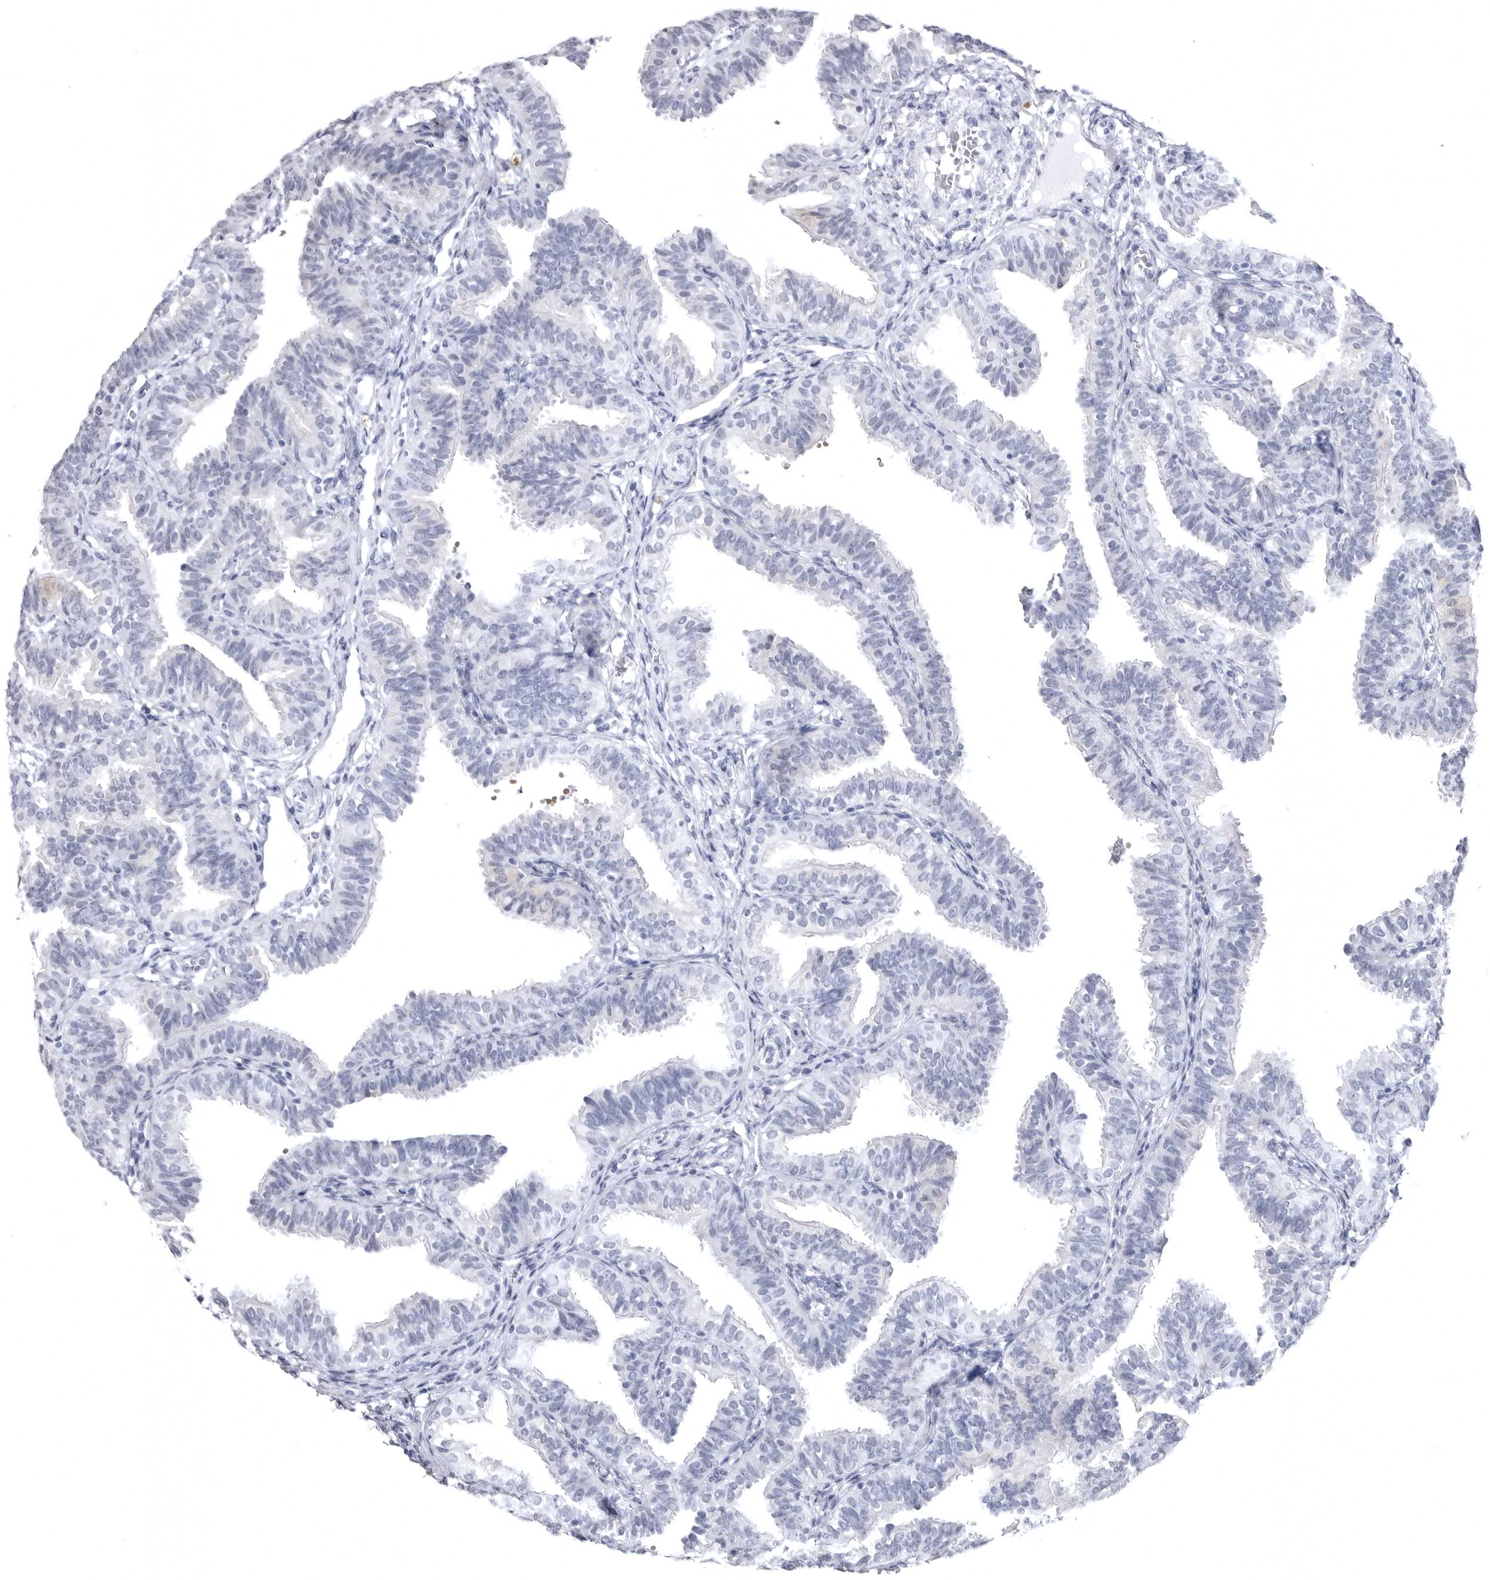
{"staining": {"intensity": "negative", "quantity": "none", "location": "none"}, "tissue": "fallopian tube", "cell_type": "Glandular cells", "image_type": "normal", "snomed": [{"axis": "morphology", "description": "Normal tissue, NOS"}, {"axis": "topography", "description": "Fallopian tube"}], "caption": "DAB immunohistochemical staining of unremarkable human fallopian tube displays no significant positivity in glandular cells. (IHC, brightfield microscopy, high magnification).", "gene": "STAP2", "patient": {"sex": "female", "age": 35}}